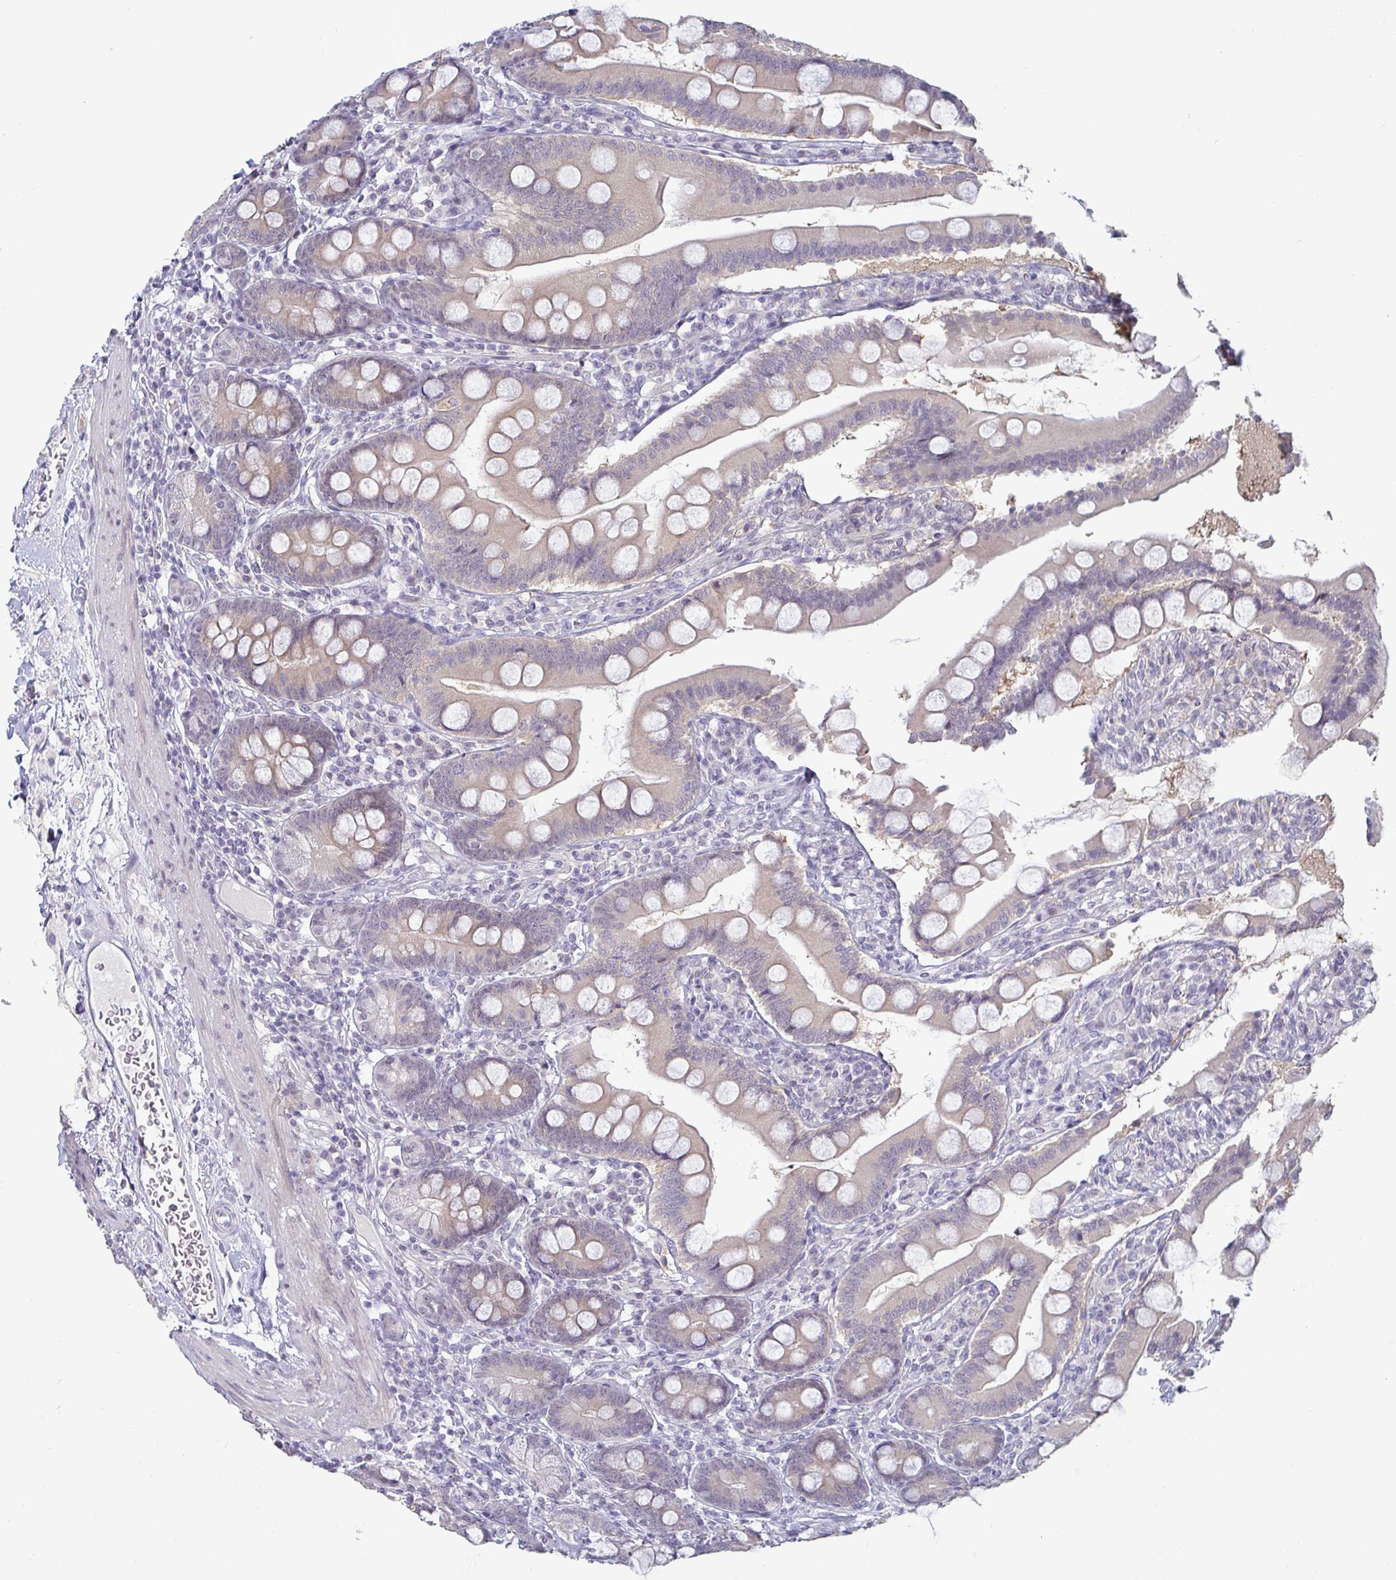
{"staining": {"intensity": "moderate", "quantity": "25%-75%", "location": "cytoplasmic/membranous"}, "tissue": "duodenum", "cell_type": "Glandular cells", "image_type": "normal", "snomed": [{"axis": "morphology", "description": "Normal tissue, NOS"}, {"axis": "topography", "description": "Duodenum"}], "caption": "Duodenum stained with DAB (3,3'-diaminobenzidine) IHC reveals medium levels of moderate cytoplasmic/membranous positivity in approximately 25%-75% of glandular cells.", "gene": "GSTM1", "patient": {"sex": "female", "age": 67}}